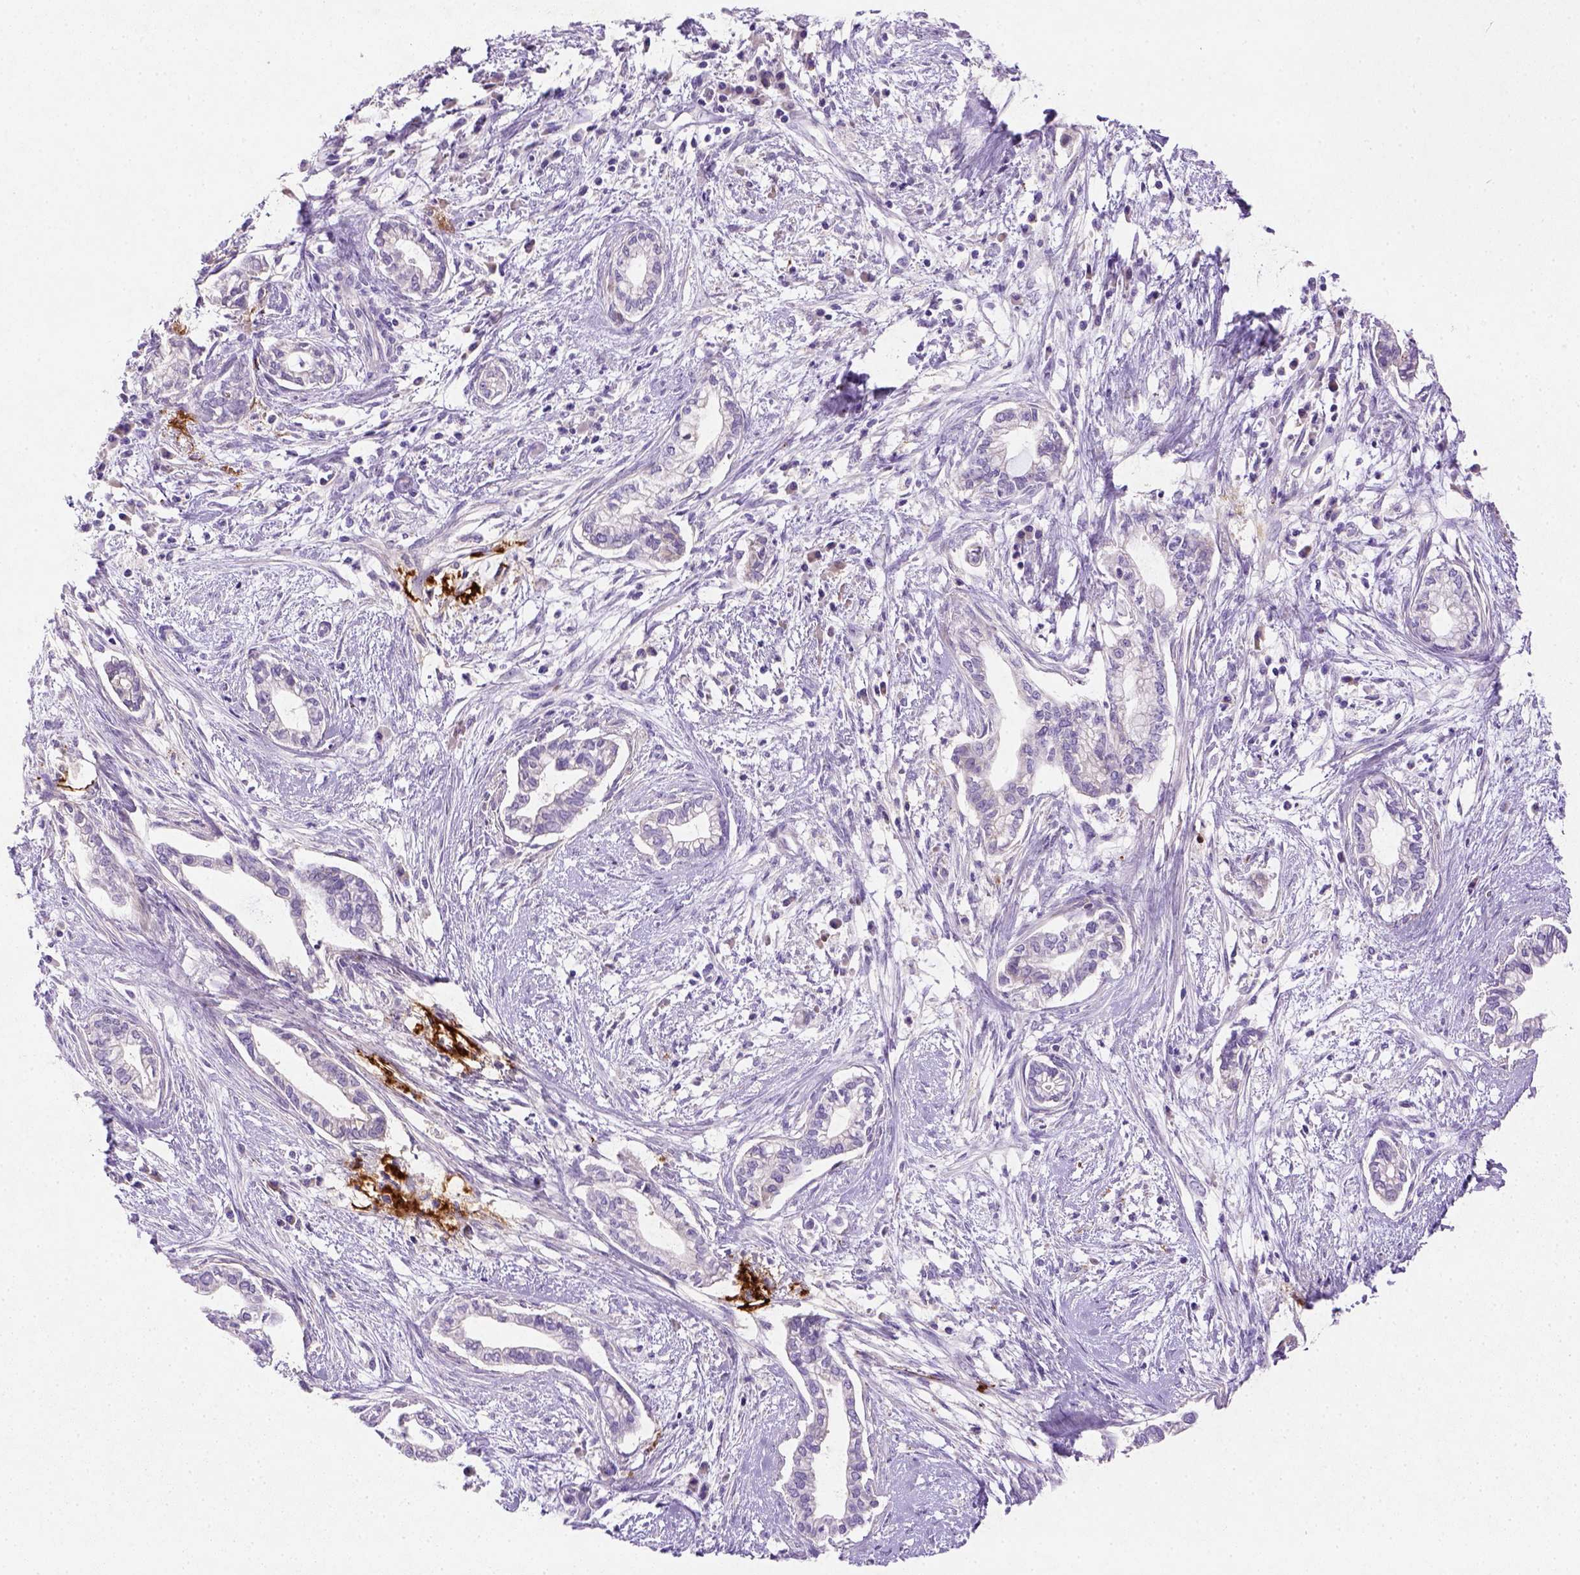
{"staining": {"intensity": "negative", "quantity": "none", "location": "none"}, "tissue": "cervical cancer", "cell_type": "Tumor cells", "image_type": "cancer", "snomed": [{"axis": "morphology", "description": "Adenocarcinoma, NOS"}, {"axis": "topography", "description": "Cervix"}], "caption": "DAB (3,3'-diaminobenzidine) immunohistochemical staining of cervical adenocarcinoma shows no significant positivity in tumor cells. The staining is performed using DAB (3,3'-diaminobenzidine) brown chromogen with nuclei counter-stained in using hematoxylin.", "gene": "NUDT2", "patient": {"sex": "female", "age": 62}}